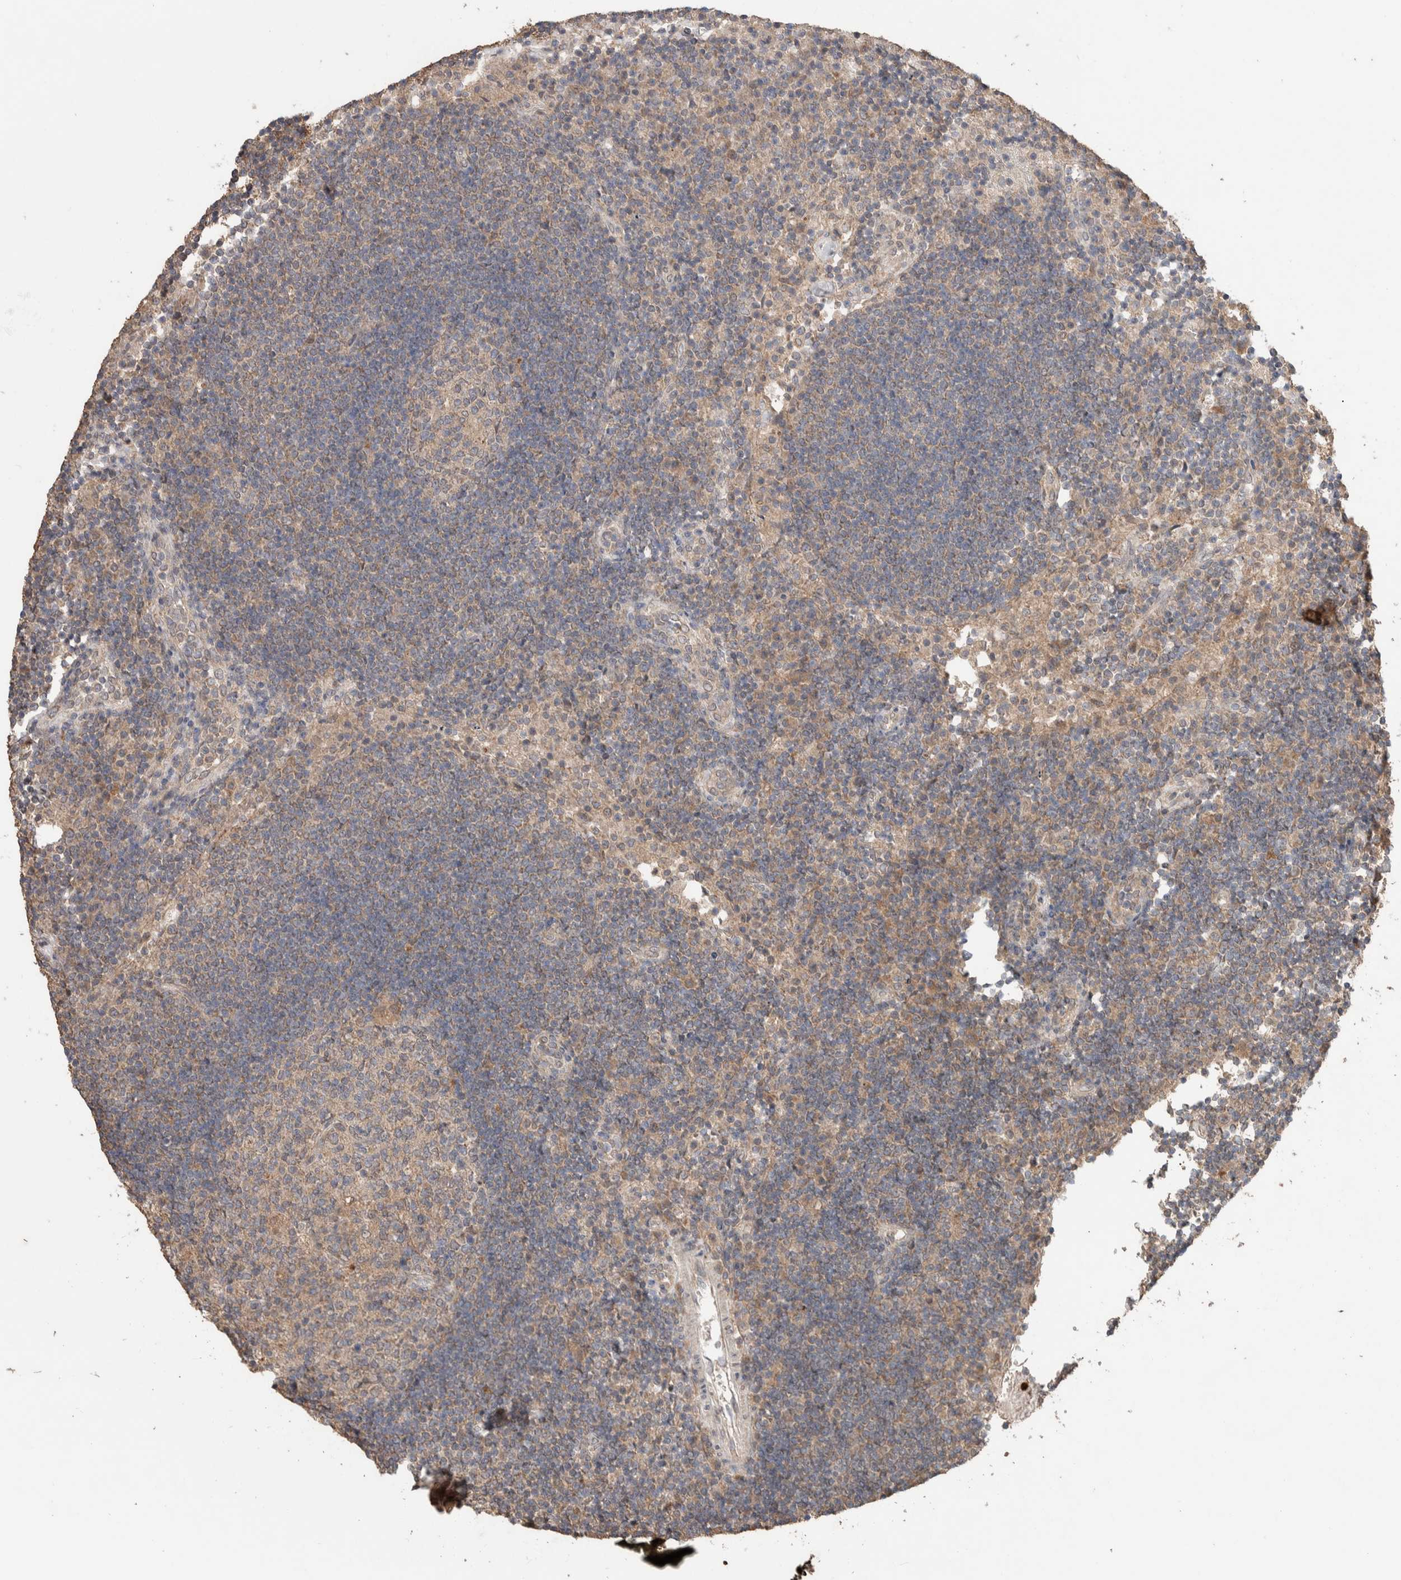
{"staining": {"intensity": "weak", "quantity": "<25%", "location": "cytoplasmic/membranous"}, "tissue": "lymph node", "cell_type": "Germinal center cells", "image_type": "normal", "snomed": [{"axis": "morphology", "description": "Normal tissue, NOS"}, {"axis": "topography", "description": "Lymph node"}], "caption": "The immunohistochemistry photomicrograph has no significant staining in germinal center cells of lymph node. The staining was performed using DAB (3,3'-diaminobenzidine) to visualize the protein expression in brown, while the nuclei were stained in blue with hematoxylin (Magnification: 20x).", "gene": "KCNJ5", "patient": {"sex": "female", "age": 53}}